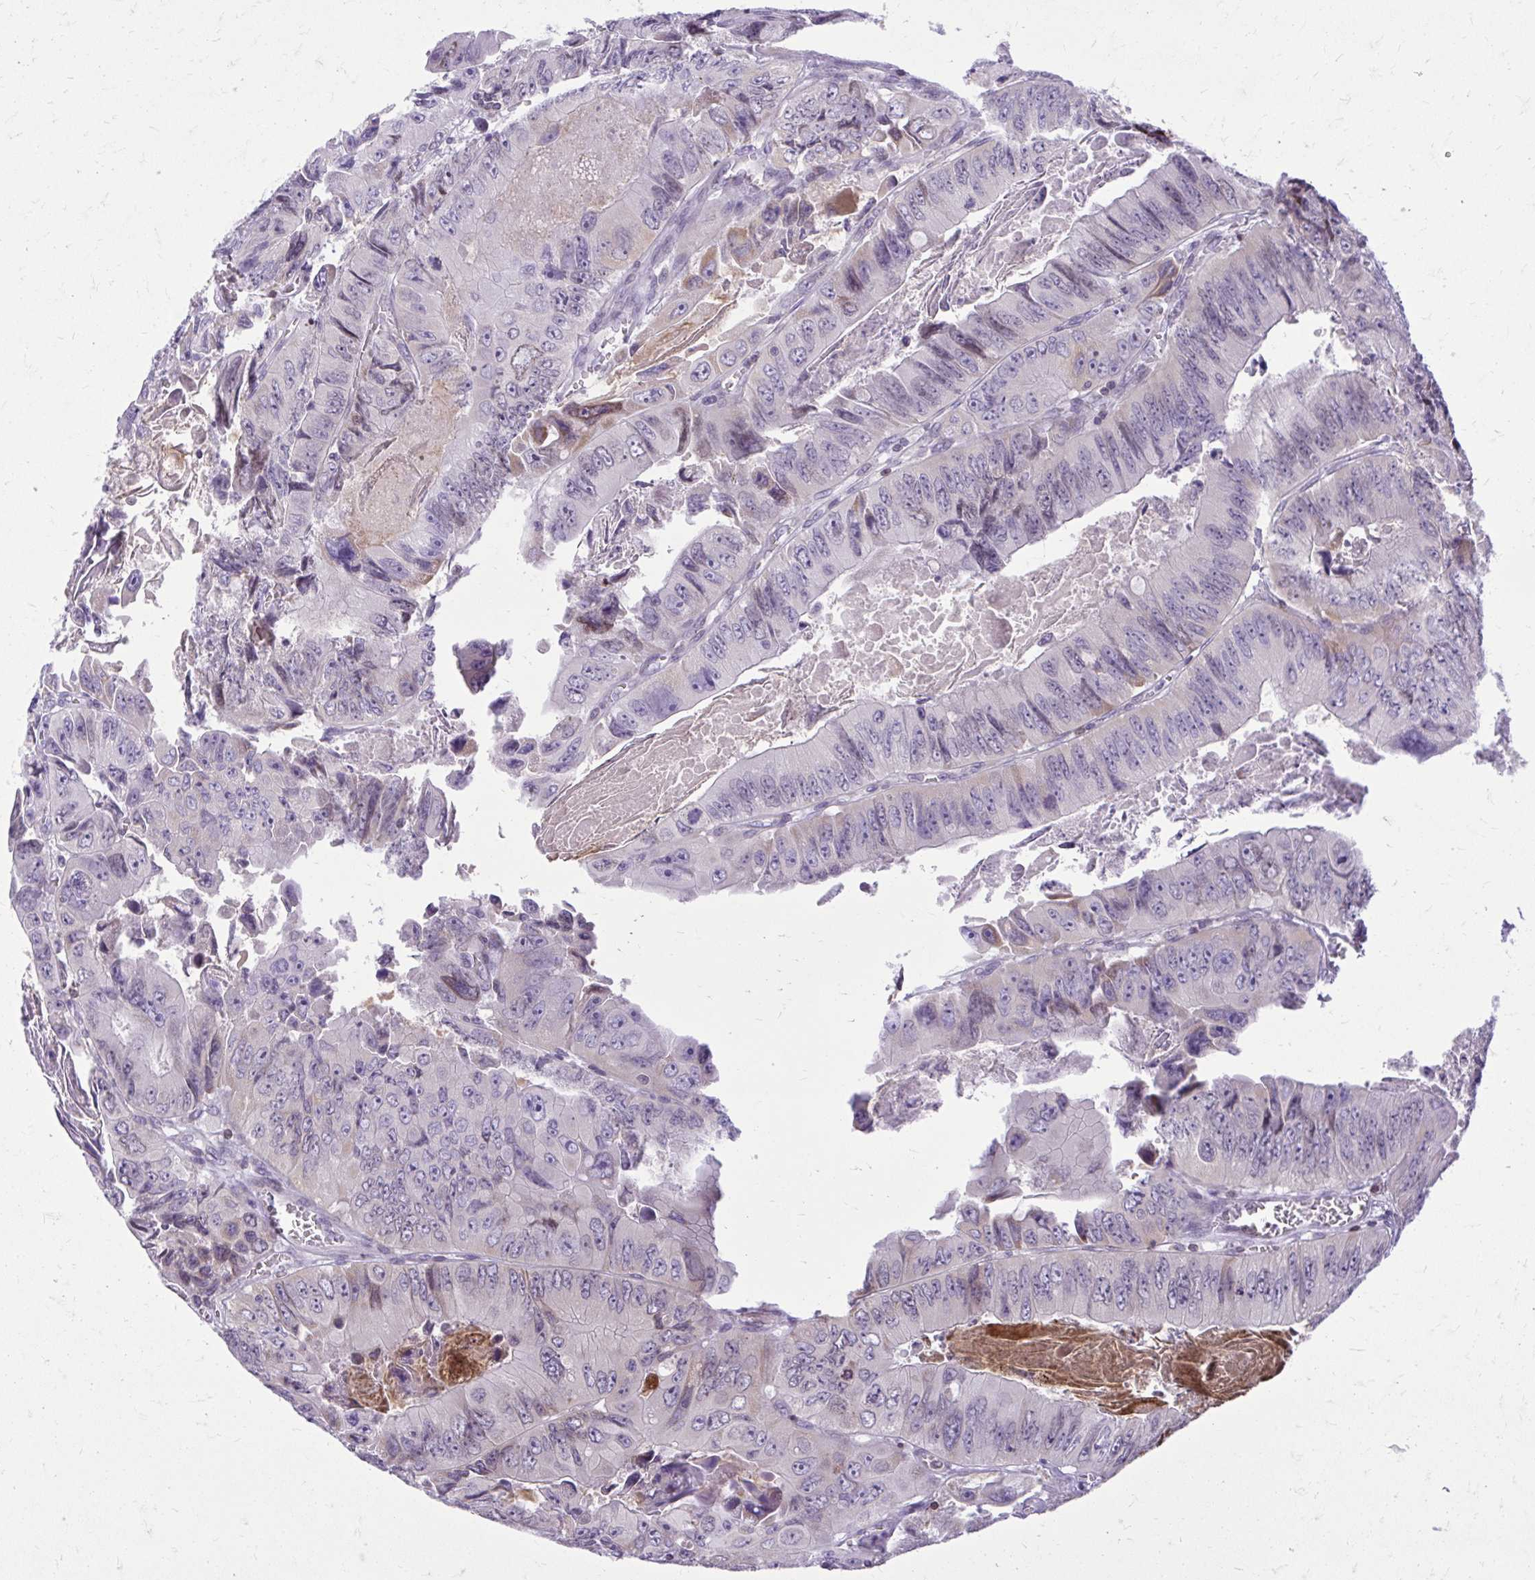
{"staining": {"intensity": "negative", "quantity": "none", "location": "none"}, "tissue": "colorectal cancer", "cell_type": "Tumor cells", "image_type": "cancer", "snomed": [{"axis": "morphology", "description": "Adenocarcinoma, NOS"}, {"axis": "topography", "description": "Colon"}], "caption": "Photomicrograph shows no significant protein positivity in tumor cells of colorectal cancer (adenocarcinoma). (DAB immunohistochemistry with hematoxylin counter stain).", "gene": "RPS6KA2", "patient": {"sex": "female", "age": 84}}